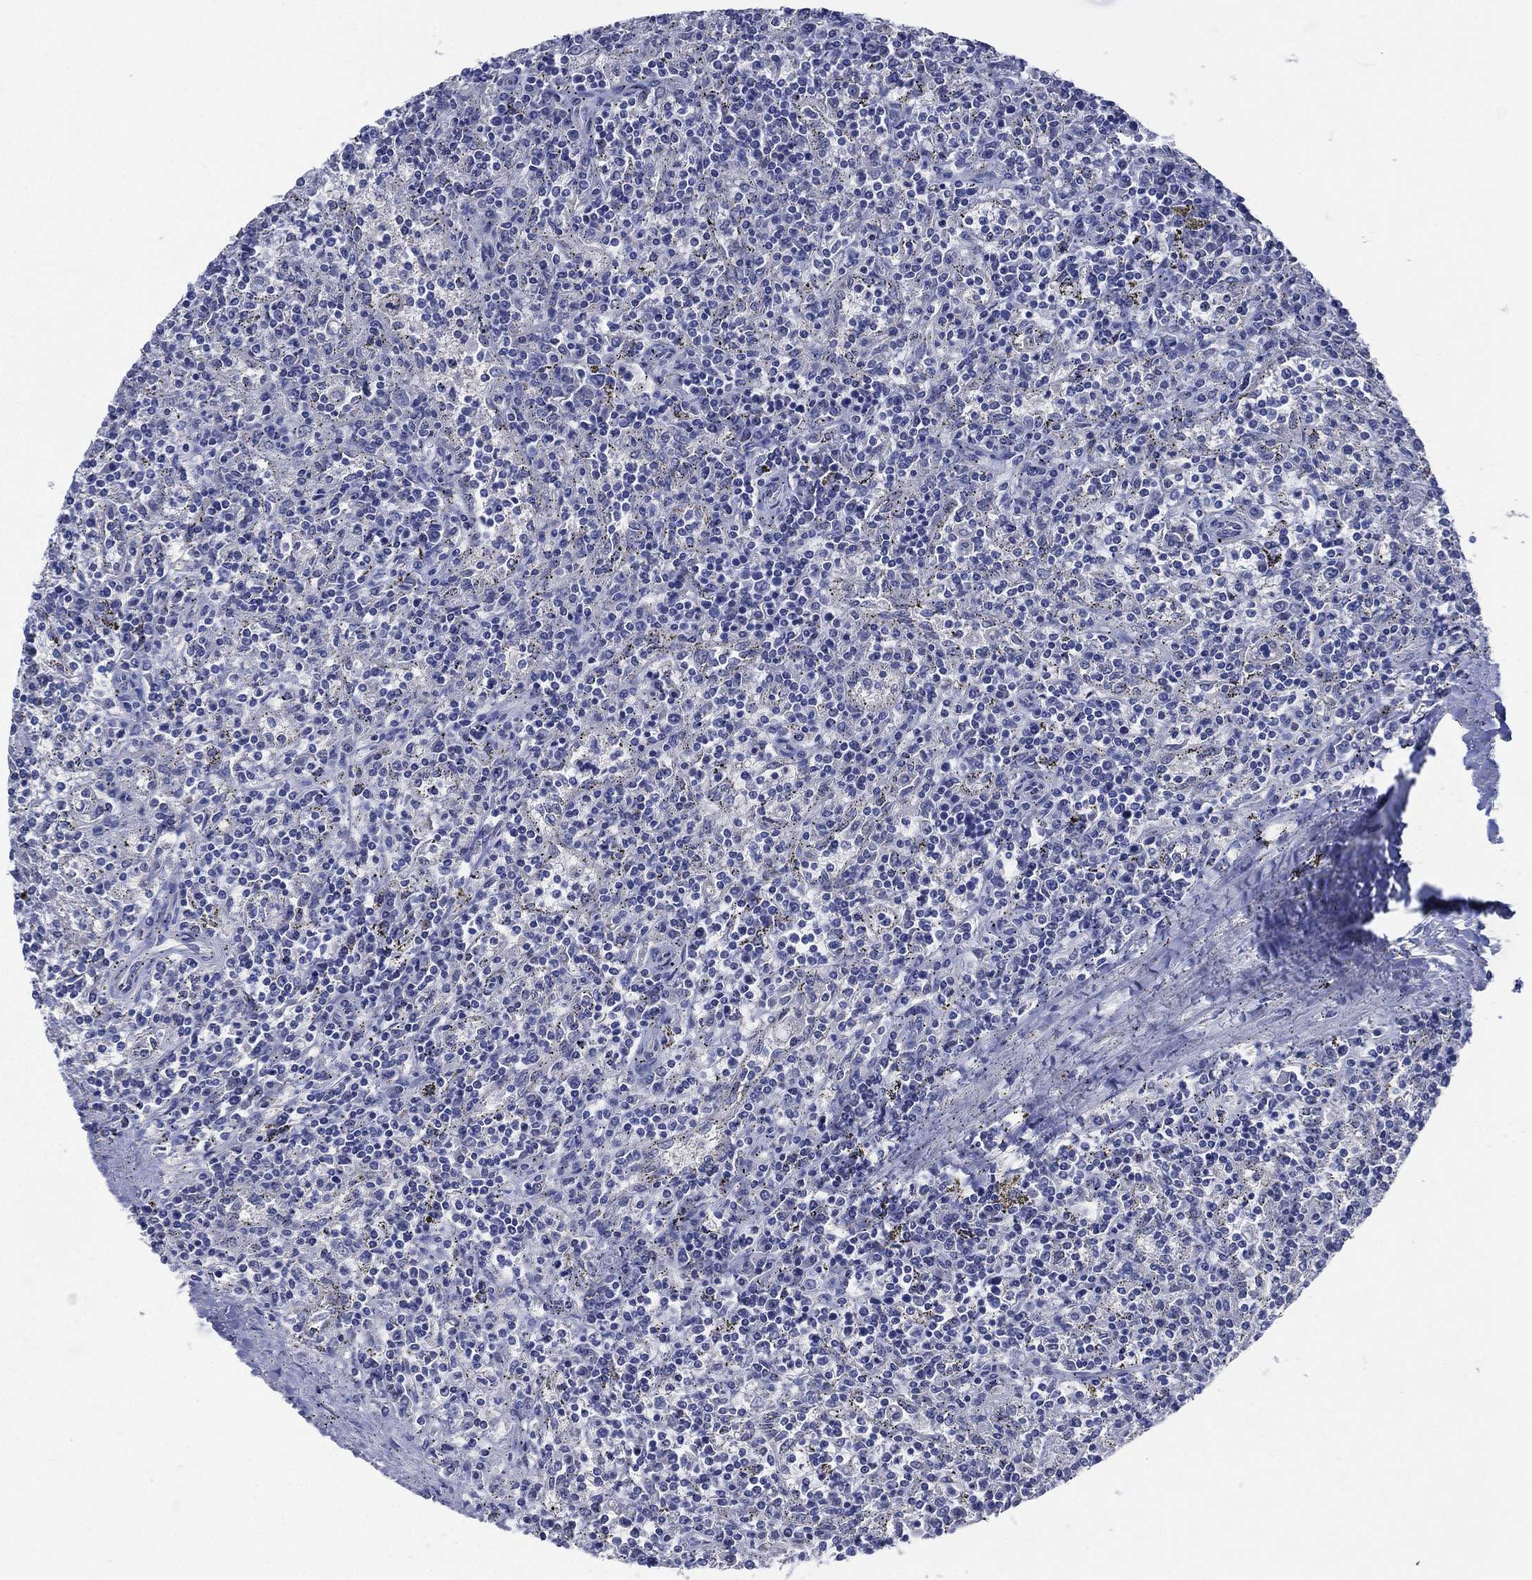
{"staining": {"intensity": "negative", "quantity": "none", "location": "none"}, "tissue": "lymphoma", "cell_type": "Tumor cells", "image_type": "cancer", "snomed": [{"axis": "morphology", "description": "Malignant lymphoma, non-Hodgkin's type, Low grade"}, {"axis": "topography", "description": "Spleen"}], "caption": "High power microscopy histopathology image of an immunohistochemistry (IHC) micrograph of low-grade malignant lymphoma, non-Hodgkin's type, revealing no significant expression in tumor cells.", "gene": "C5orf46", "patient": {"sex": "male", "age": 62}}